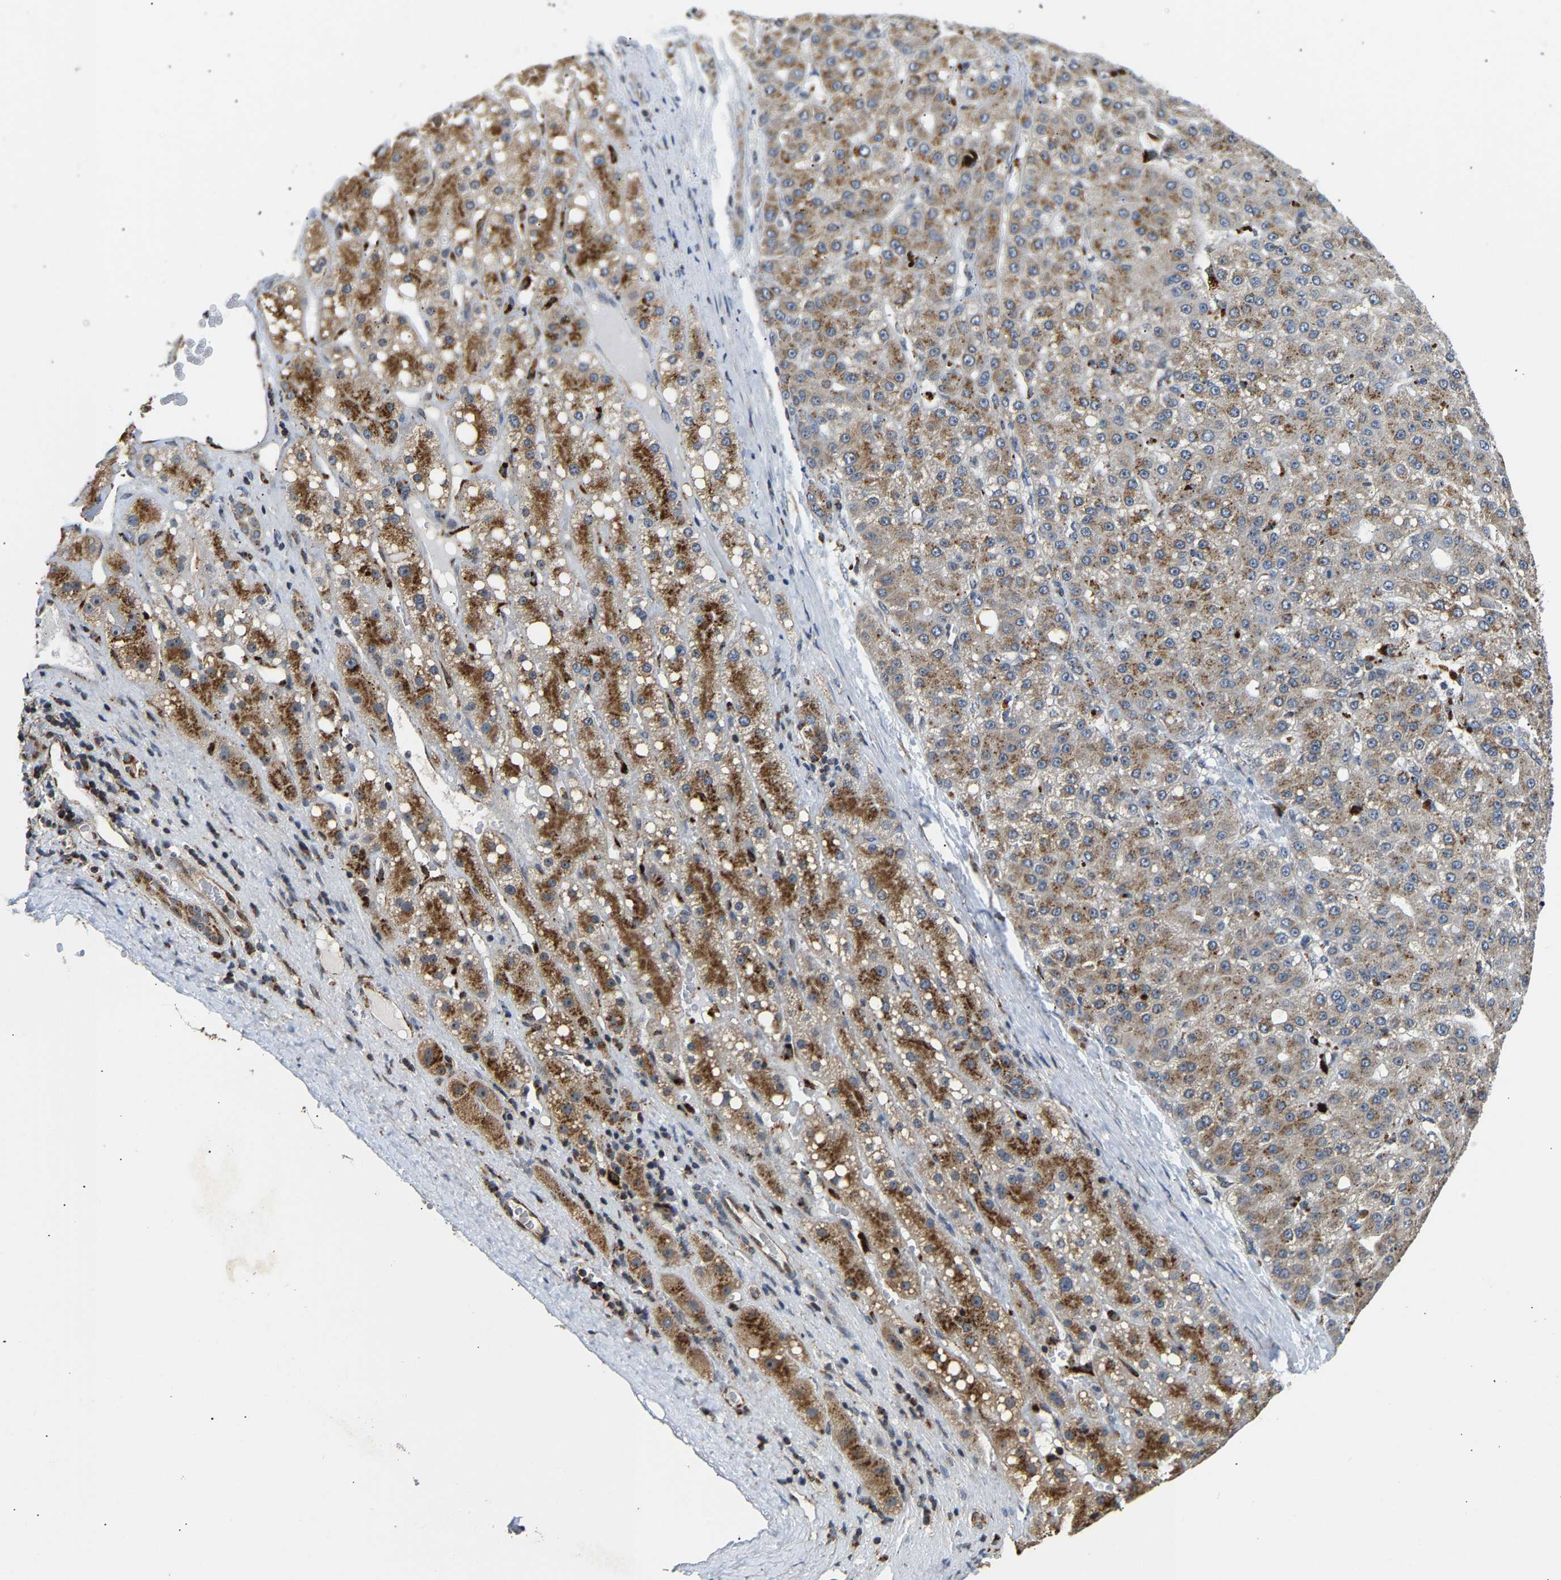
{"staining": {"intensity": "weak", "quantity": "25%-75%", "location": "cytoplasmic/membranous"}, "tissue": "liver cancer", "cell_type": "Tumor cells", "image_type": "cancer", "snomed": [{"axis": "morphology", "description": "Carcinoma, Hepatocellular, NOS"}, {"axis": "topography", "description": "Liver"}], "caption": "An image showing weak cytoplasmic/membranous positivity in approximately 25%-75% of tumor cells in liver hepatocellular carcinoma, as visualized by brown immunohistochemical staining.", "gene": "GIMAP7", "patient": {"sex": "male", "age": 67}}